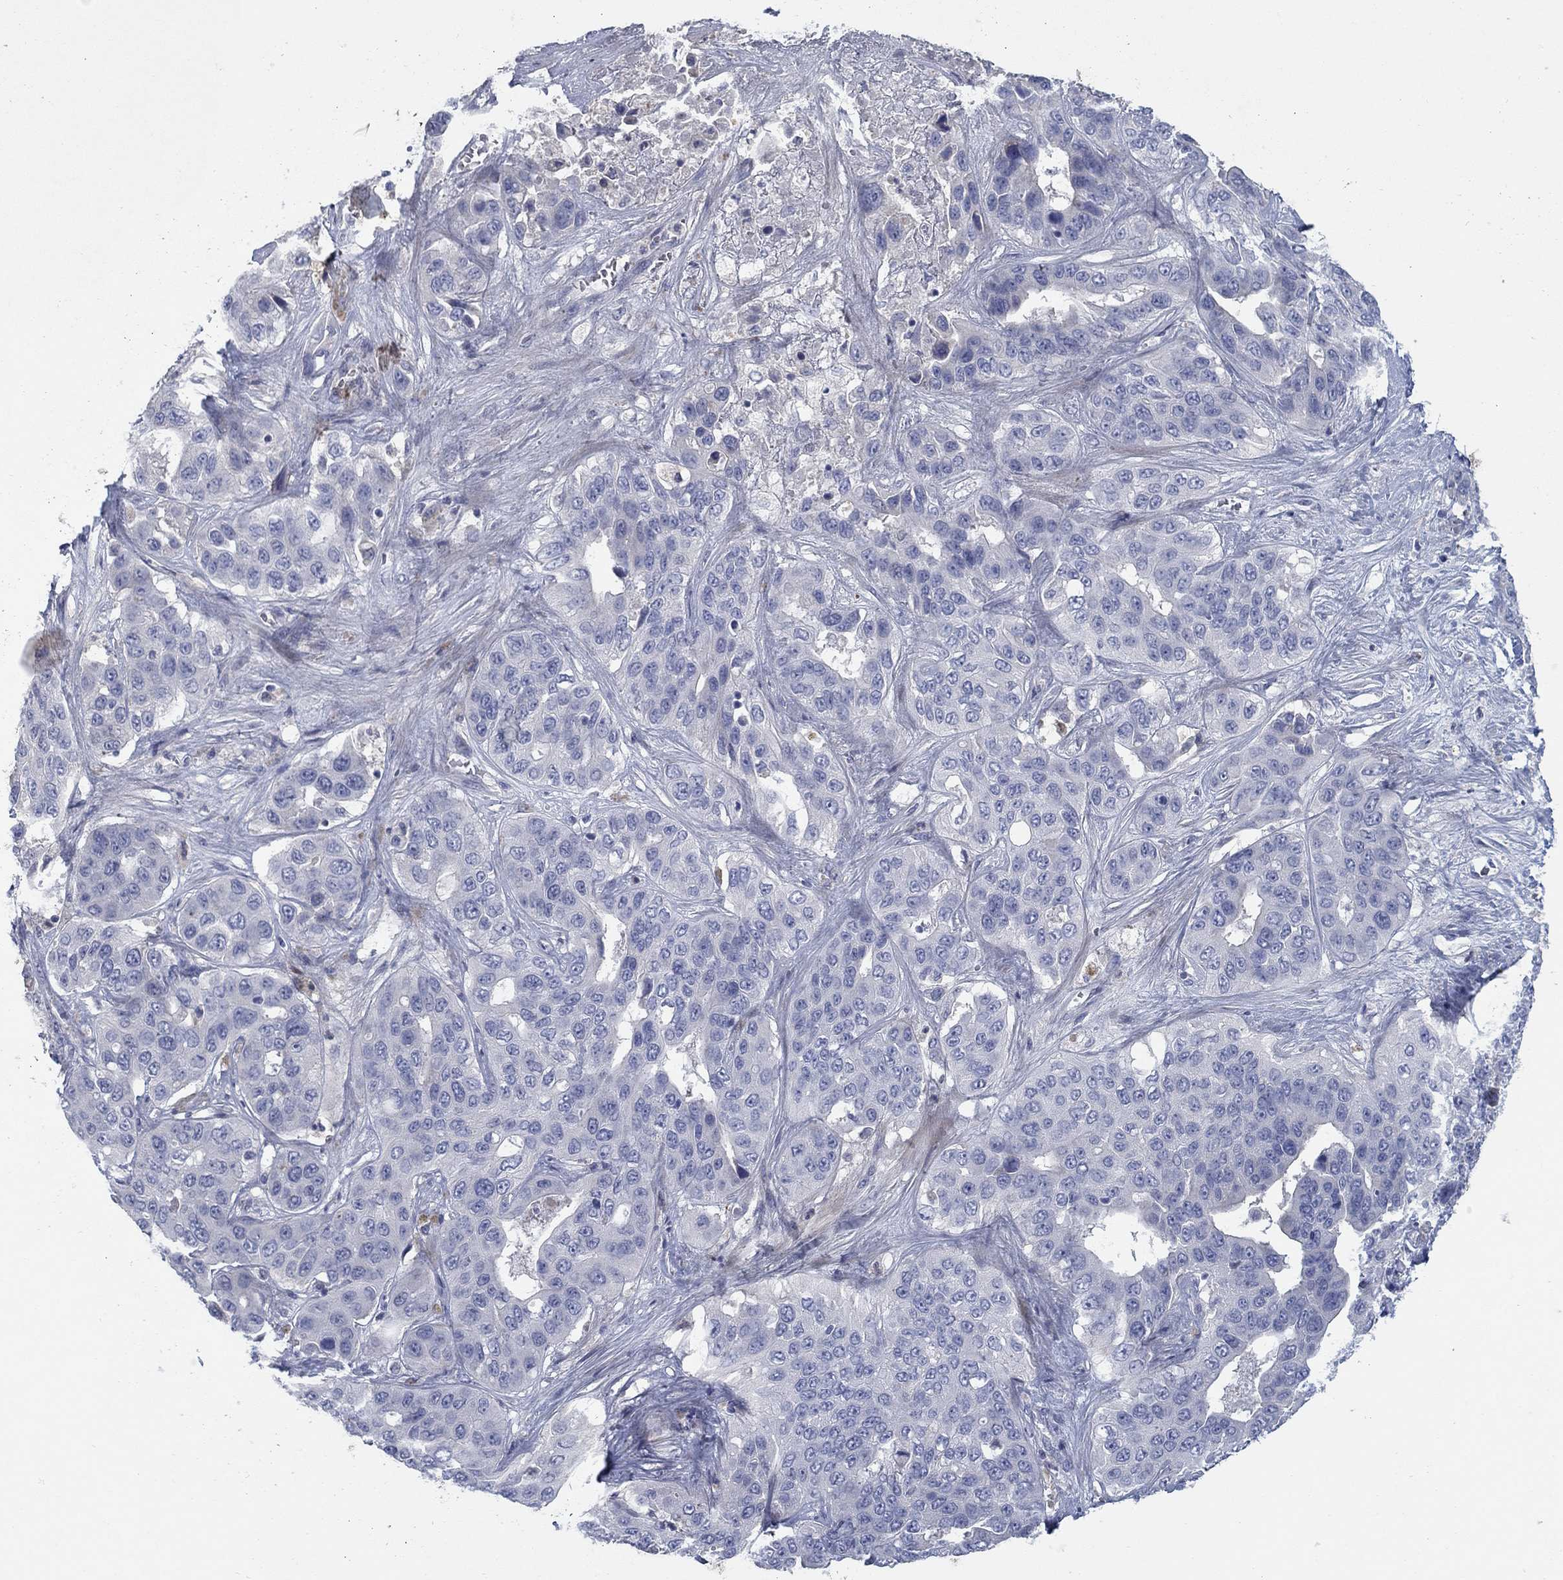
{"staining": {"intensity": "negative", "quantity": "none", "location": "none"}, "tissue": "liver cancer", "cell_type": "Tumor cells", "image_type": "cancer", "snomed": [{"axis": "morphology", "description": "Cholangiocarcinoma"}, {"axis": "topography", "description": "Liver"}], "caption": "A histopathology image of liver cancer stained for a protein shows no brown staining in tumor cells.", "gene": "TMEM249", "patient": {"sex": "female", "age": 52}}